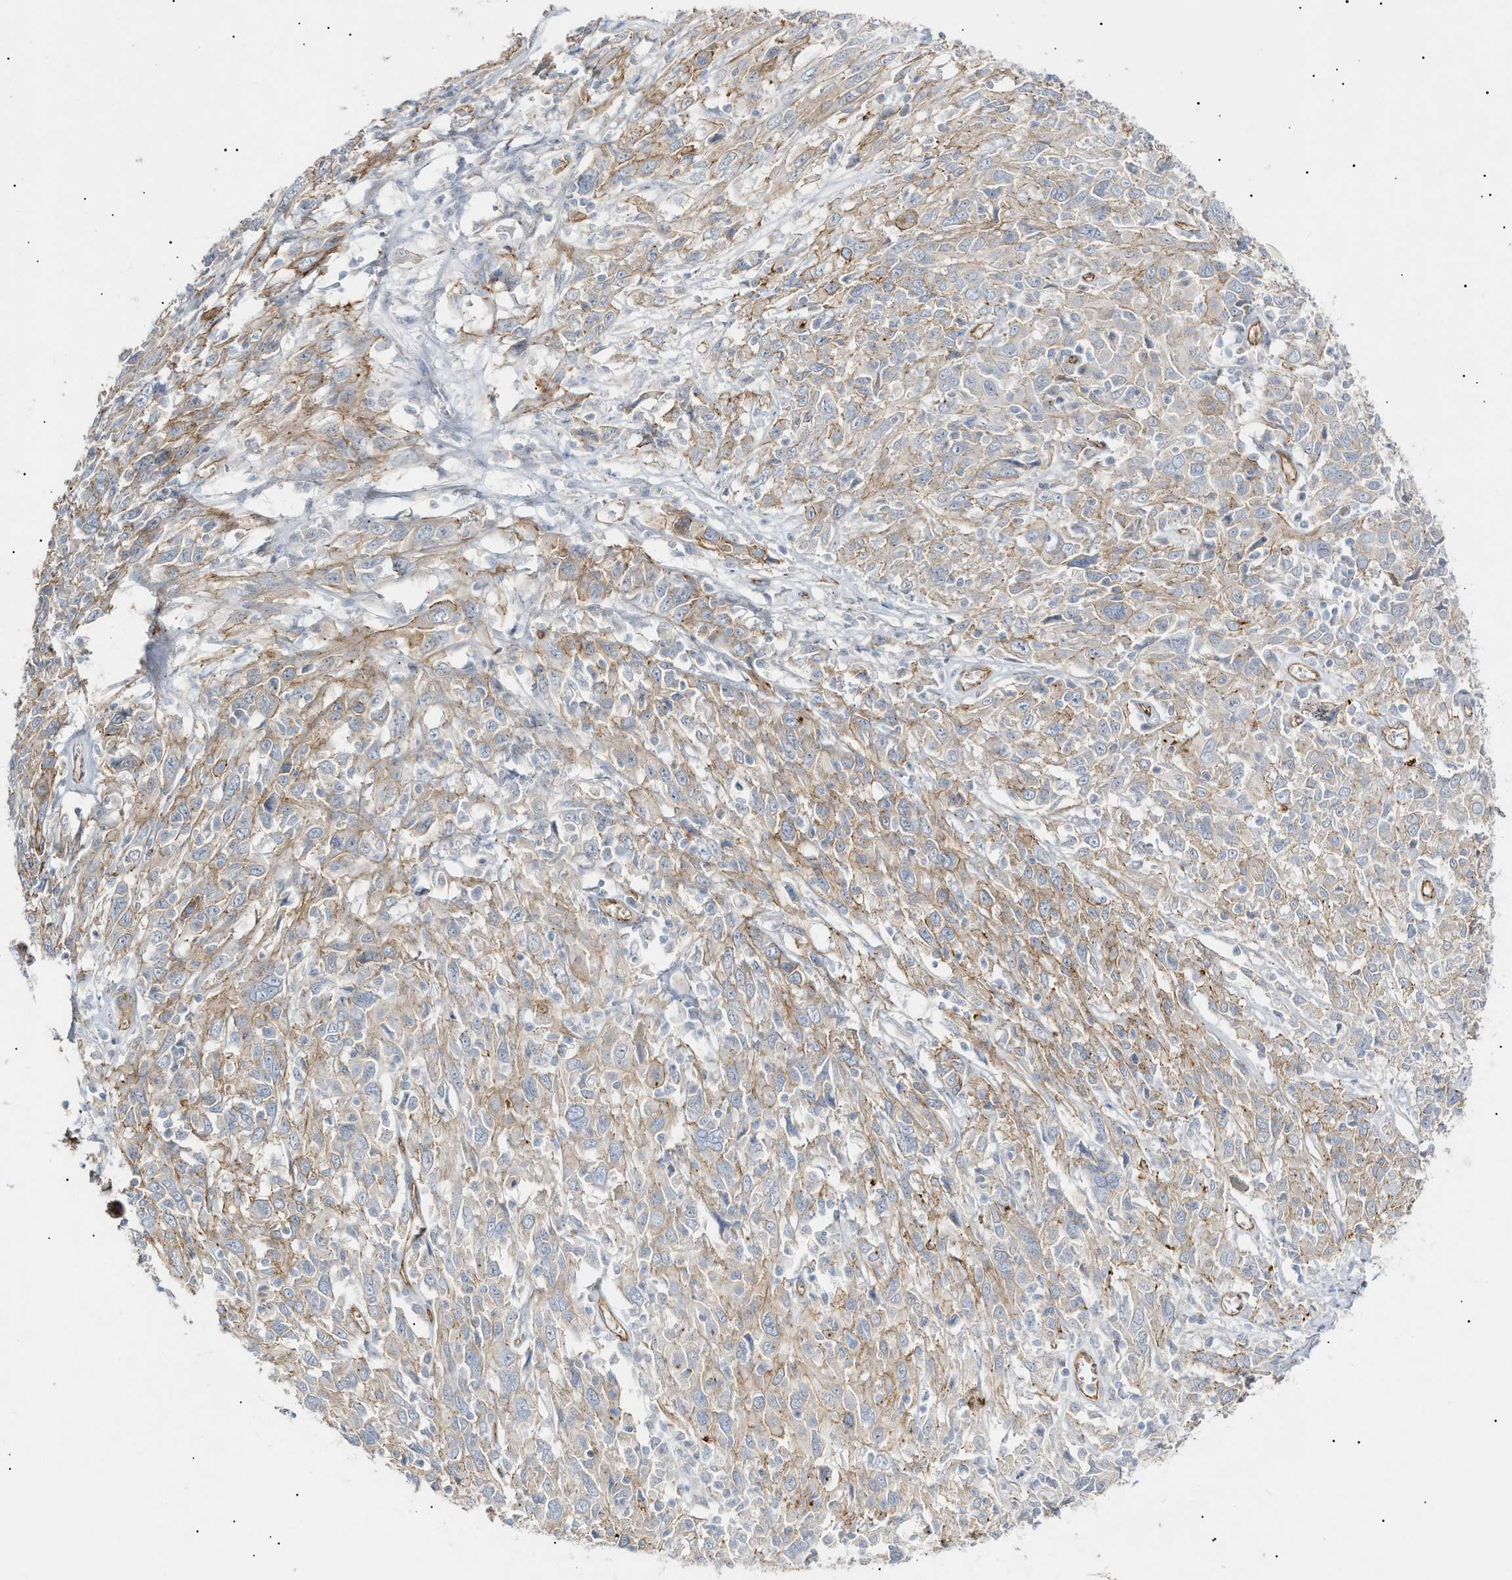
{"staining": {"intensity": "weak", "quantity": "25%-75%", "location": "cytoplasmic/membranous"}, "tissue": "cervical cancer", "cell_type": "Tumor cells", "image_type": "cancer", "snomed": [{"axis": "morphology", "description": "Squamous cell carcinoma, NOS"}, {"axis": "topography", "description": "Cervix"}], "caption": "Immunohistochemical staining of cervical squamous cell carcinoma displays weak cytoplasmic/membranous protein positivity in about 25%-75% of tumor cells. (DAB = brown stain, brightfield microscopy at high magnification).", "gene": "ZFHX2", "patient": {"sex": "female", "age": 46}}